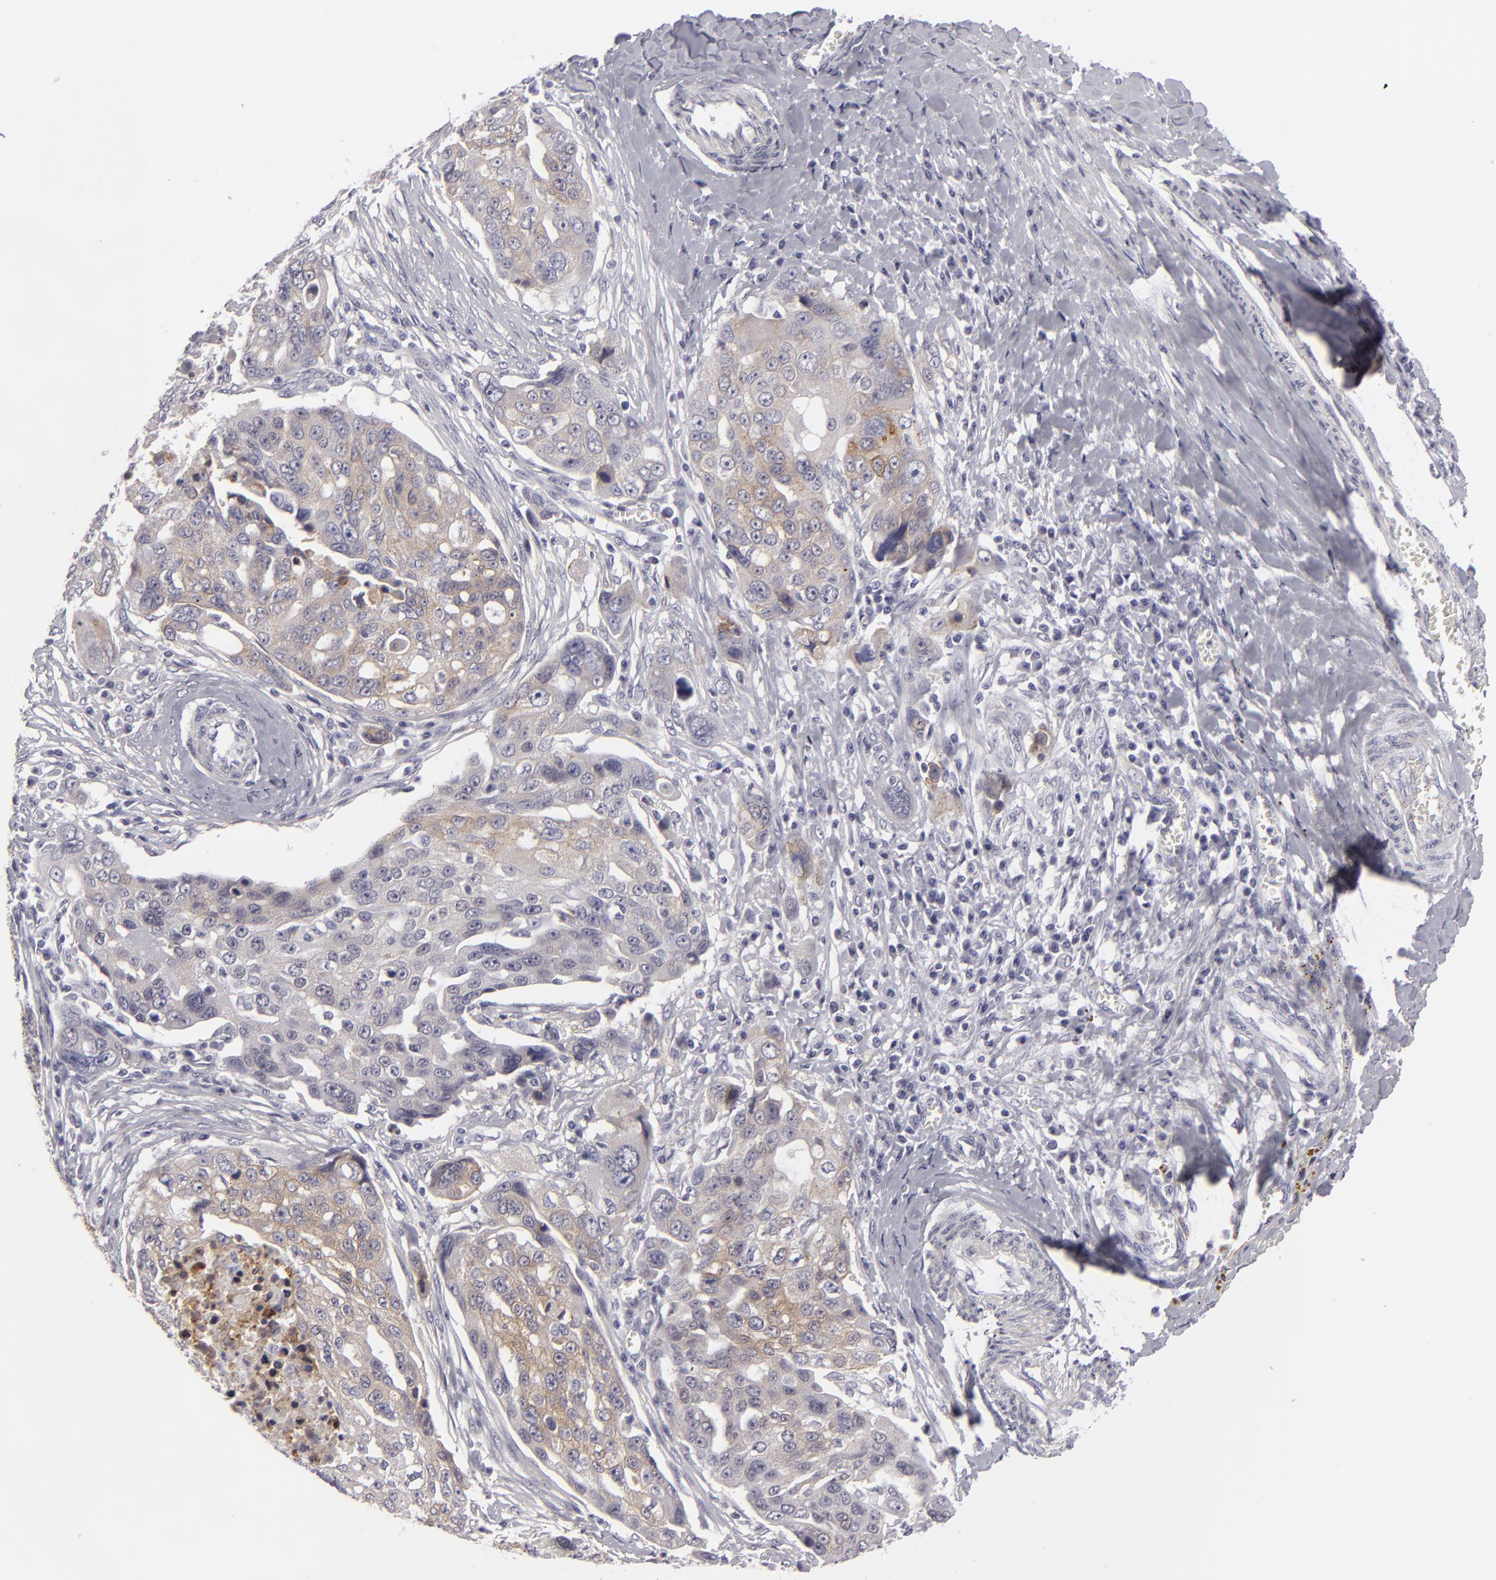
{"staining": {"intensity": "moderate", "quantity": "25%-75%", "location": "cytoplasmic/membranous"}, "tissue": "ovarian cancer", "cell_type": "Tumor cells", "image_type": "cancer", "snomed": [{"axis": "morphology", "description": "Carcinoma, endometroid"}, {"axis": "topography", "description": "Ovary"}], "caption": "About 25%-75% of tumor cells in ovarian cancer (endometroid carcinoma) reveal moderate cytoplasmic/membranous protein expression as visualized by brown immunohistochemical staining.", "gene": "JUP", "patient": {"sex": "female", "age": 75}}